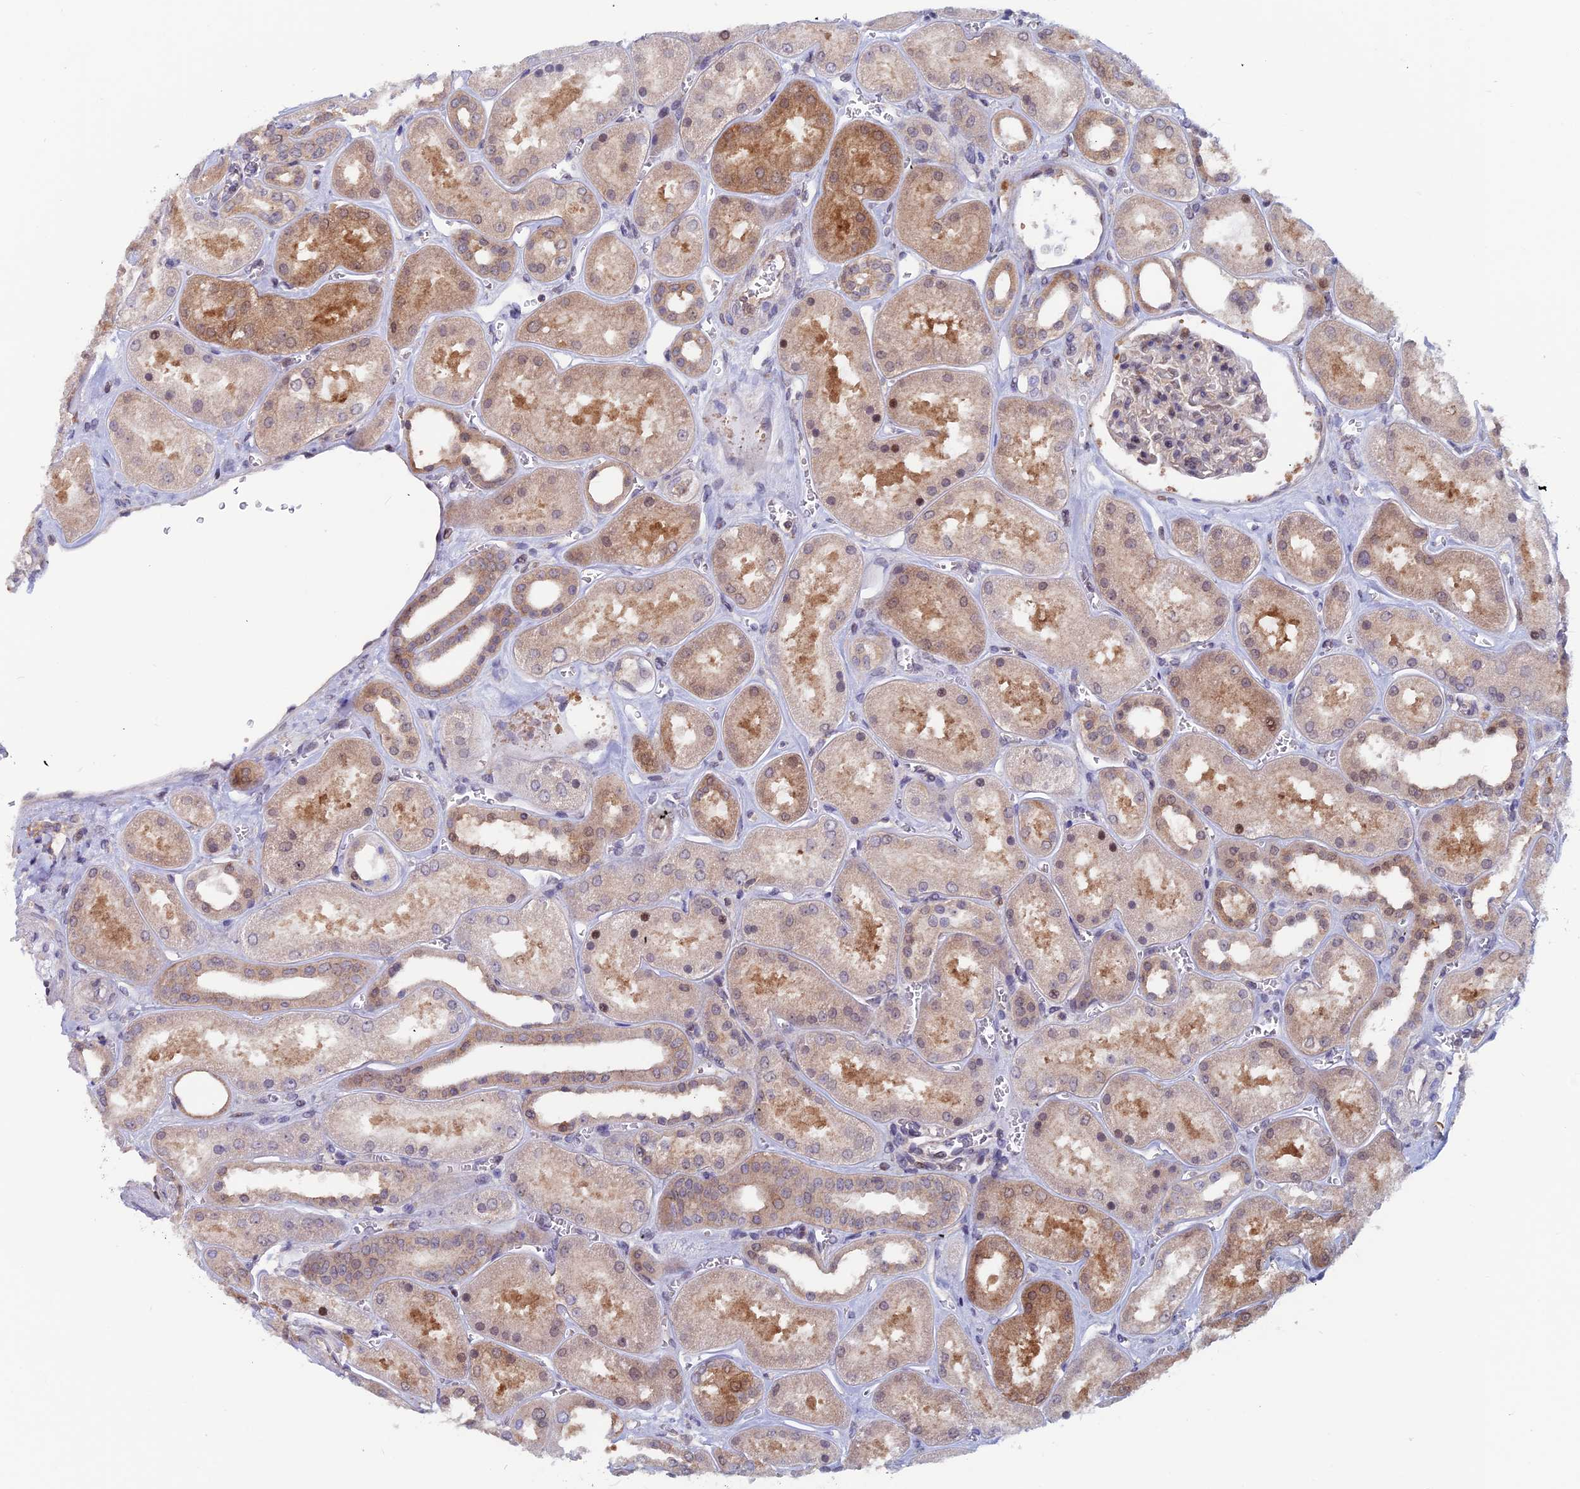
{"staining": {"intensity": "moderate", "quantity": "<25%", "location": "cytoplasmic/membranous,nuclear"}, "tissue": "kidney", "cell_type": "Cells in glomeruli", "image_type": "normal", "snomed": [{"axis": "morphology", "description": "Normal tissue, NOS"}, {"axis": "morphology", "description": "Adenocarcinoma, NOS"}, {"axis": "topography", "description": "Kidney"}], "caption": "Normal kidney was stained to show a protein in brown. There is low levels of moderate cytoplasmic/membranous,nuclear expression in approximately <25% of cells in glomeruli. (IHC, brightfield microscopy, high magnification).", "gene": "IGBP1", "patient": {"sex": "female", "age": 68}}